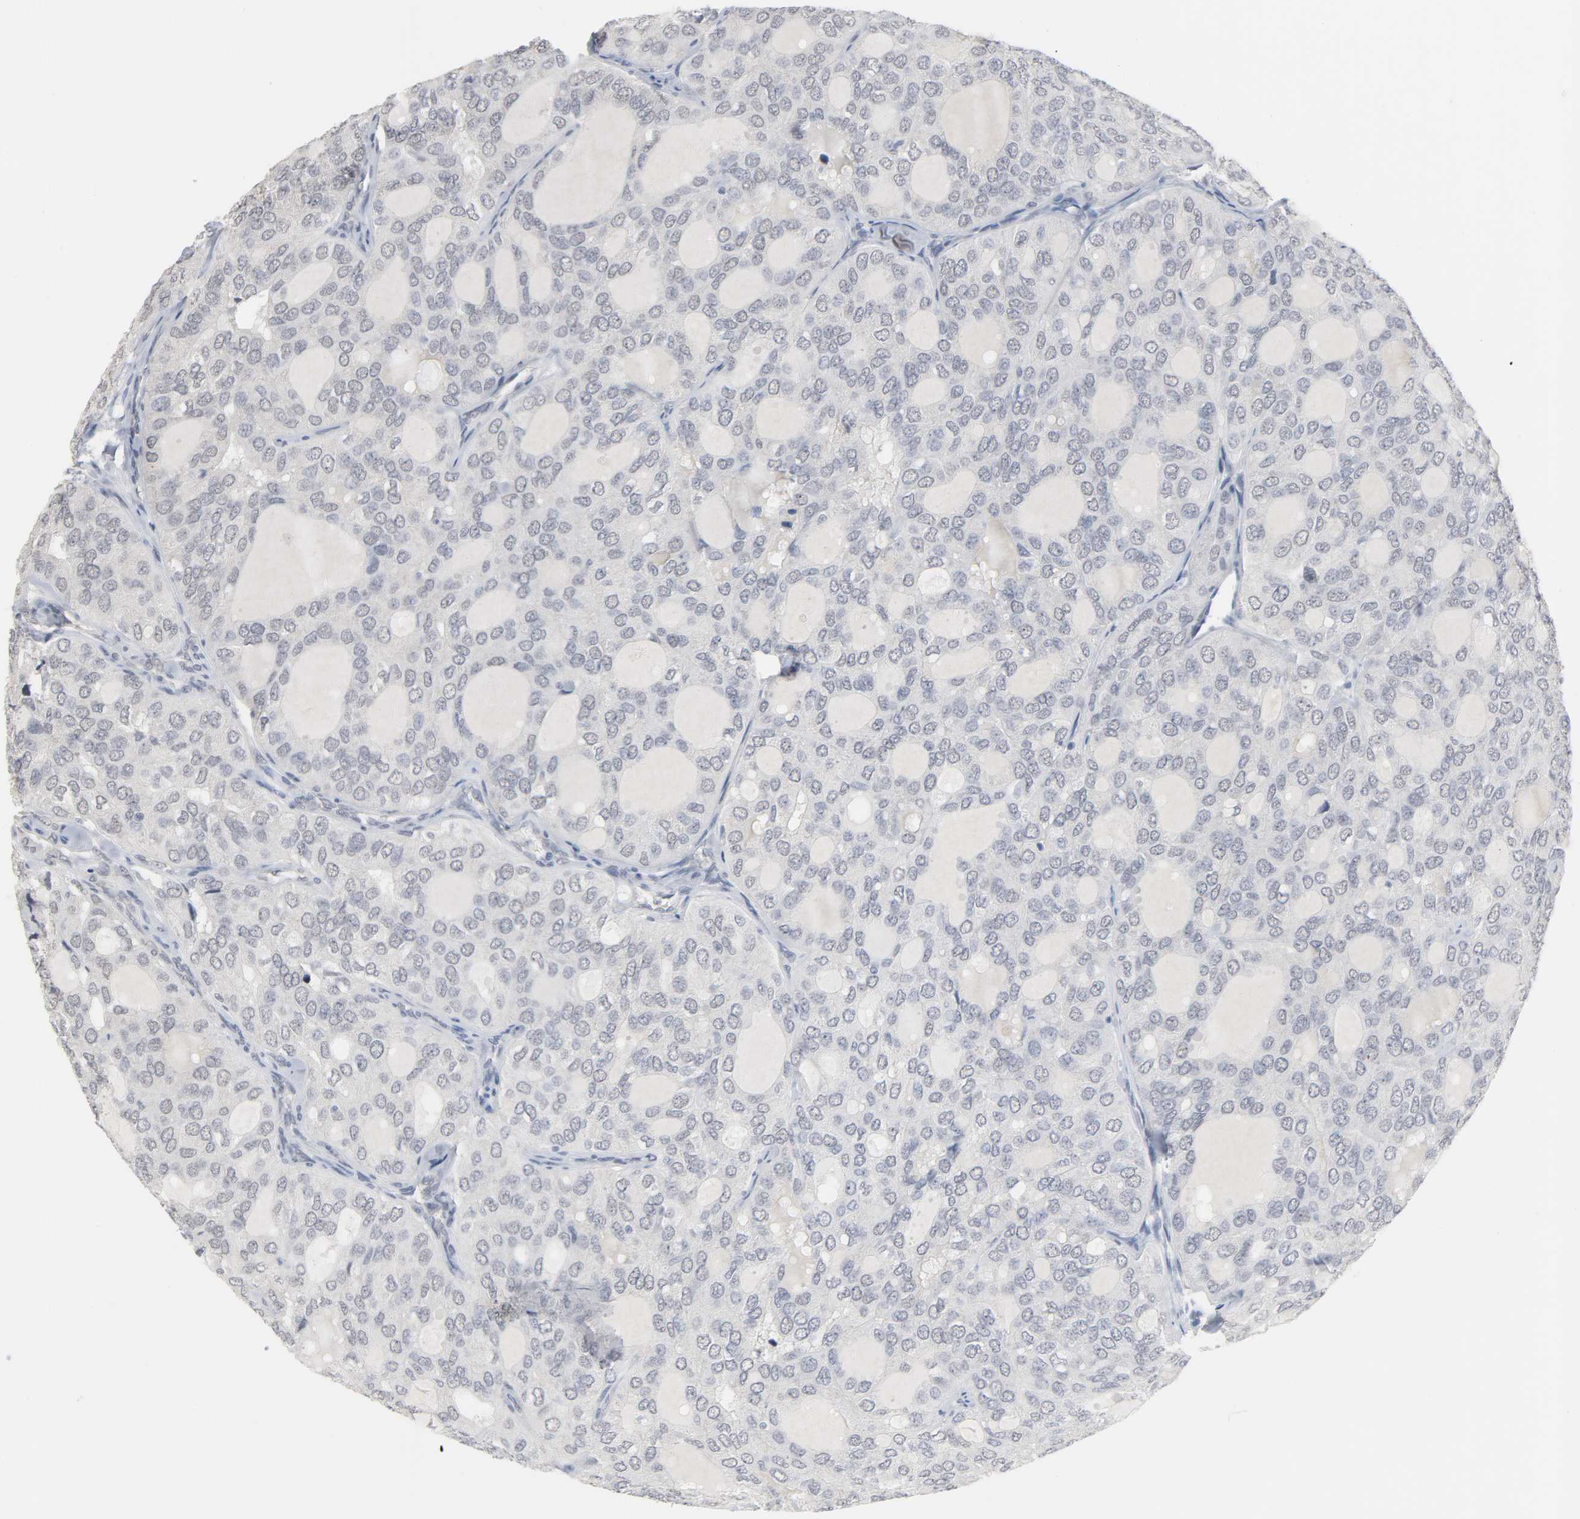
{"staining": {"intensity": "negative", "quantity": "none", "location": "none"}, "tissue": "thyroid cancer", "cell_type": "Tumor cells", "image_type": "cancer", "snomed": [{"axis": "morphology", "description": "Follicular adenoma carcinoma, NOS"}, {"axis": "topography", "description": "Thyroid gland"}], "caption": "There is no significant staining in tumor cells of thyroid follicular adenoma carcinoma.", "gene": "ACSS2", "patient": {"sex": "male", "age": 75}}